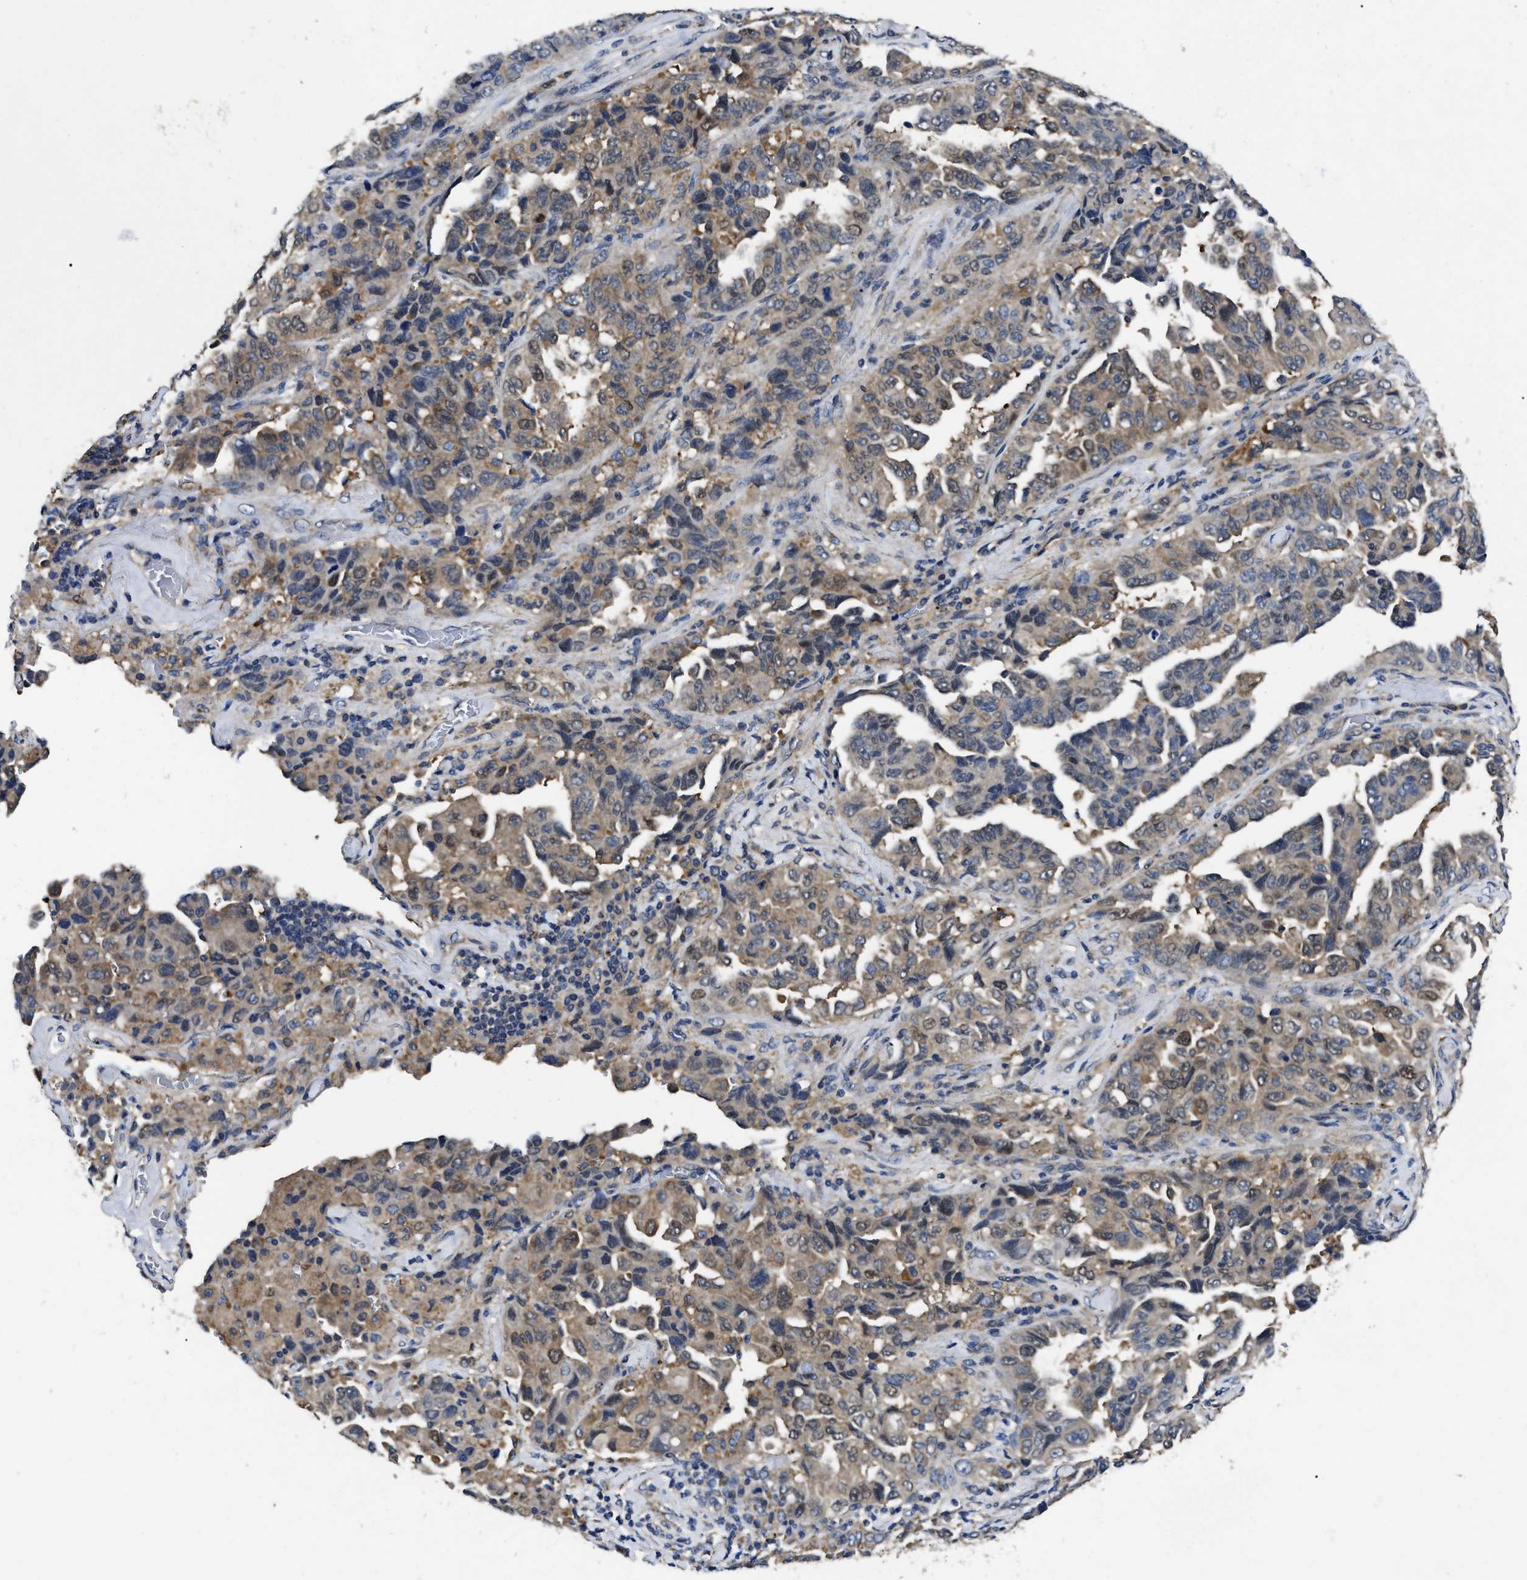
{"staining": {"intensity": "moderate", "quantity": ">75%", "location": "cytoplasmic/membranous"}, "tissue": "lung cancer", "cell_type": "Tumor cells", "image_type": "cancer", "snomed": [{"axis": "morphology", "description": "Adenocarcinoma, NOS"}, {"axis": "topography", "description": "Lung"}], "caption": "Adenocarcinoma (lung) stained with immunohistochemistry shows moderate cytoplasmic/membranous expression in about >75% of tumor cells. Immunohistochemistry (ihc) stains the protein in brown and the nuclei are stained blue.", "gene": "GET4", "patient": {"sex": "female", "age": 51}}